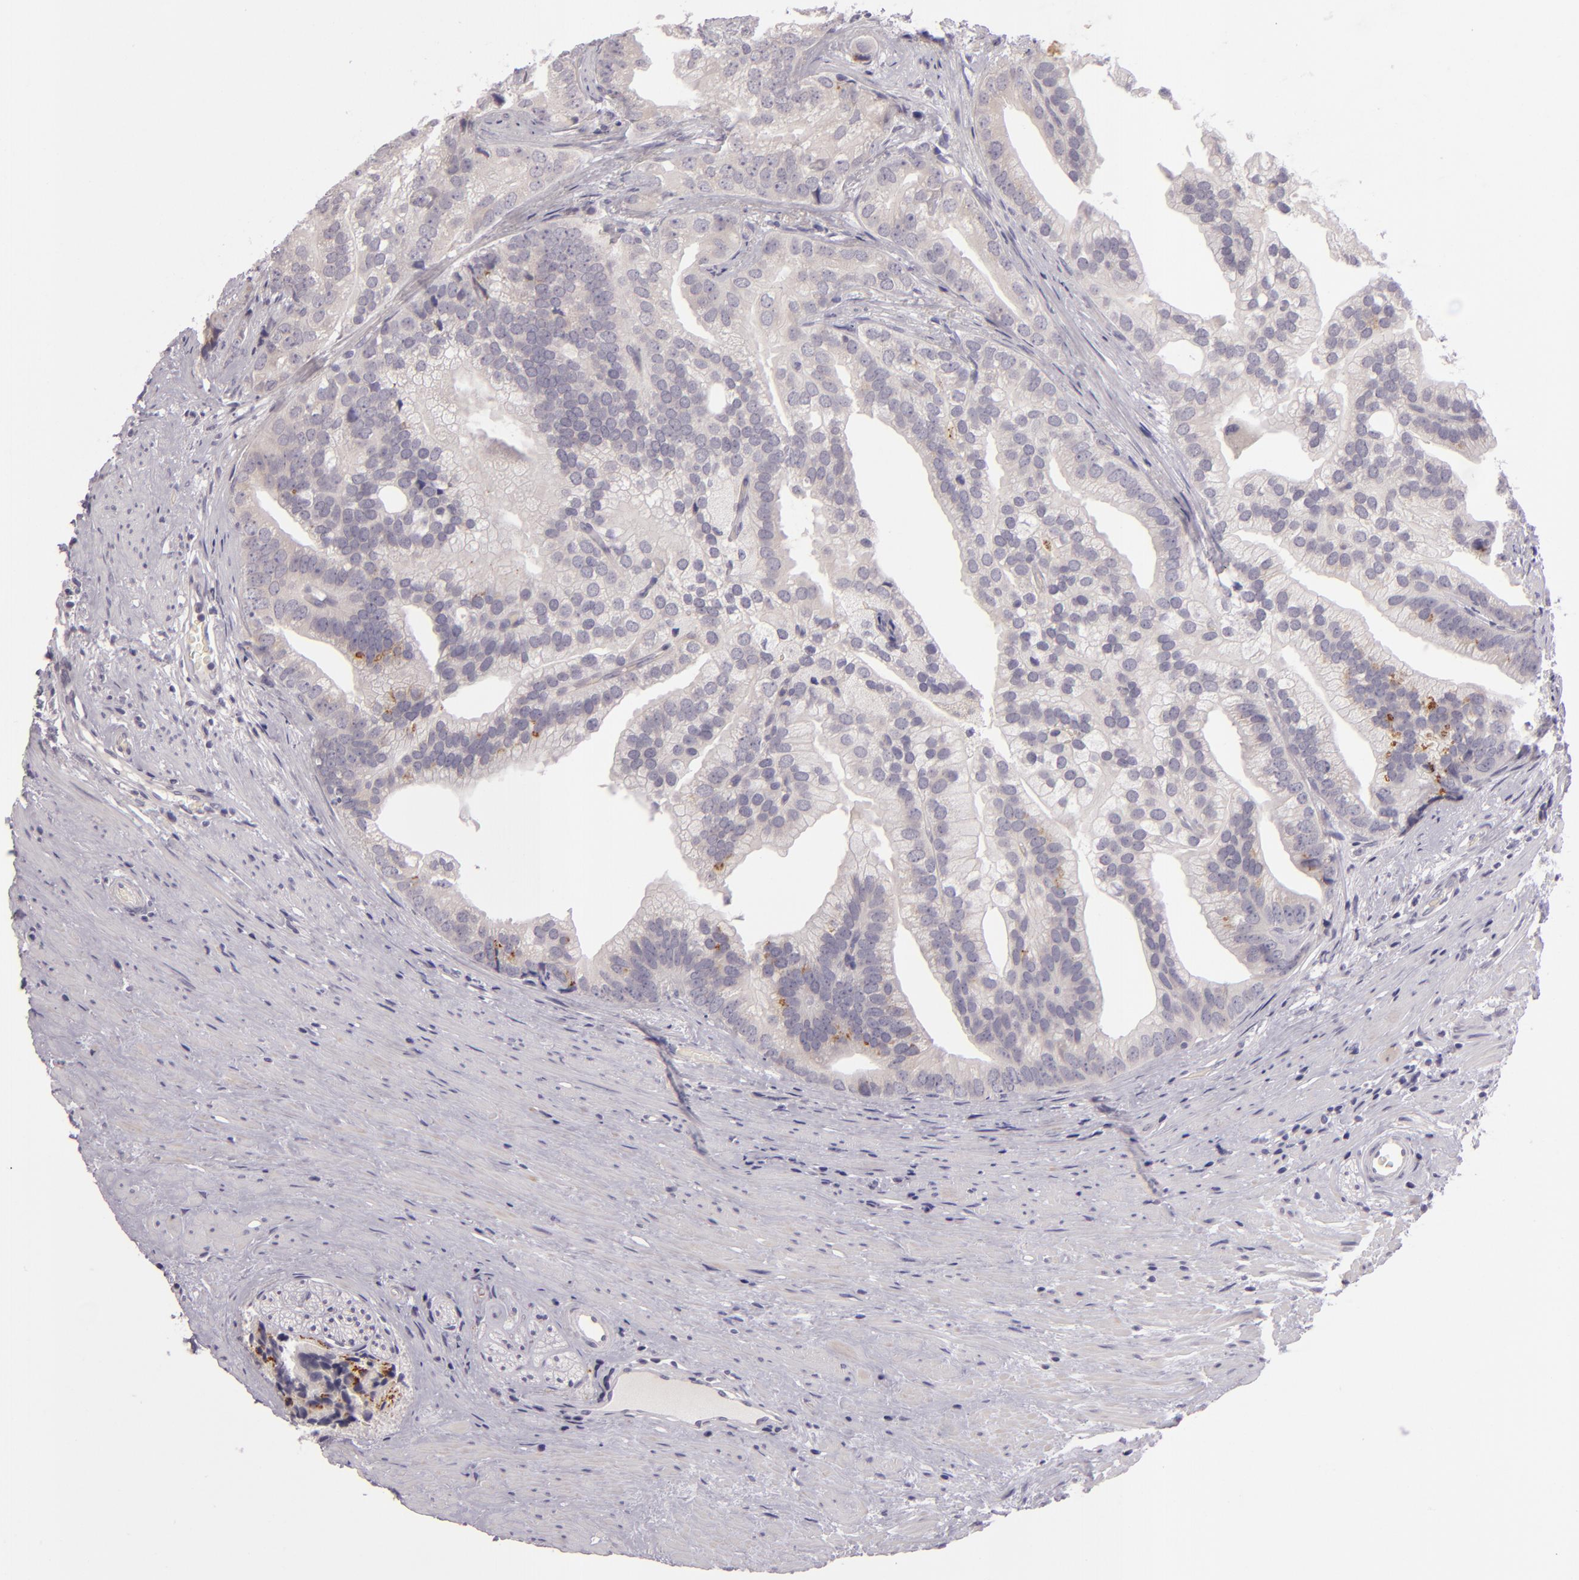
{"staining": {"intensity": "moderate", "quantity": "<25%", "location": "cytoplasmic/membranous"}, "tissue": "prostate cancer", "cell_type": "Tumor cells", "image_type": "cancer", "snomed": [{"axis": "morphology", "description": "Adenocarcinoma, Low grade"}, {"axis": "topography", "description": "Prostate"}], "caption": "The image reveals staining of prostate cancer, revealing moderate cytoplasmic/membranous protein staining (brown color) within tumor cells.", "gene": "EGFL6", "patient": {"sex": "male", "age": 71}}